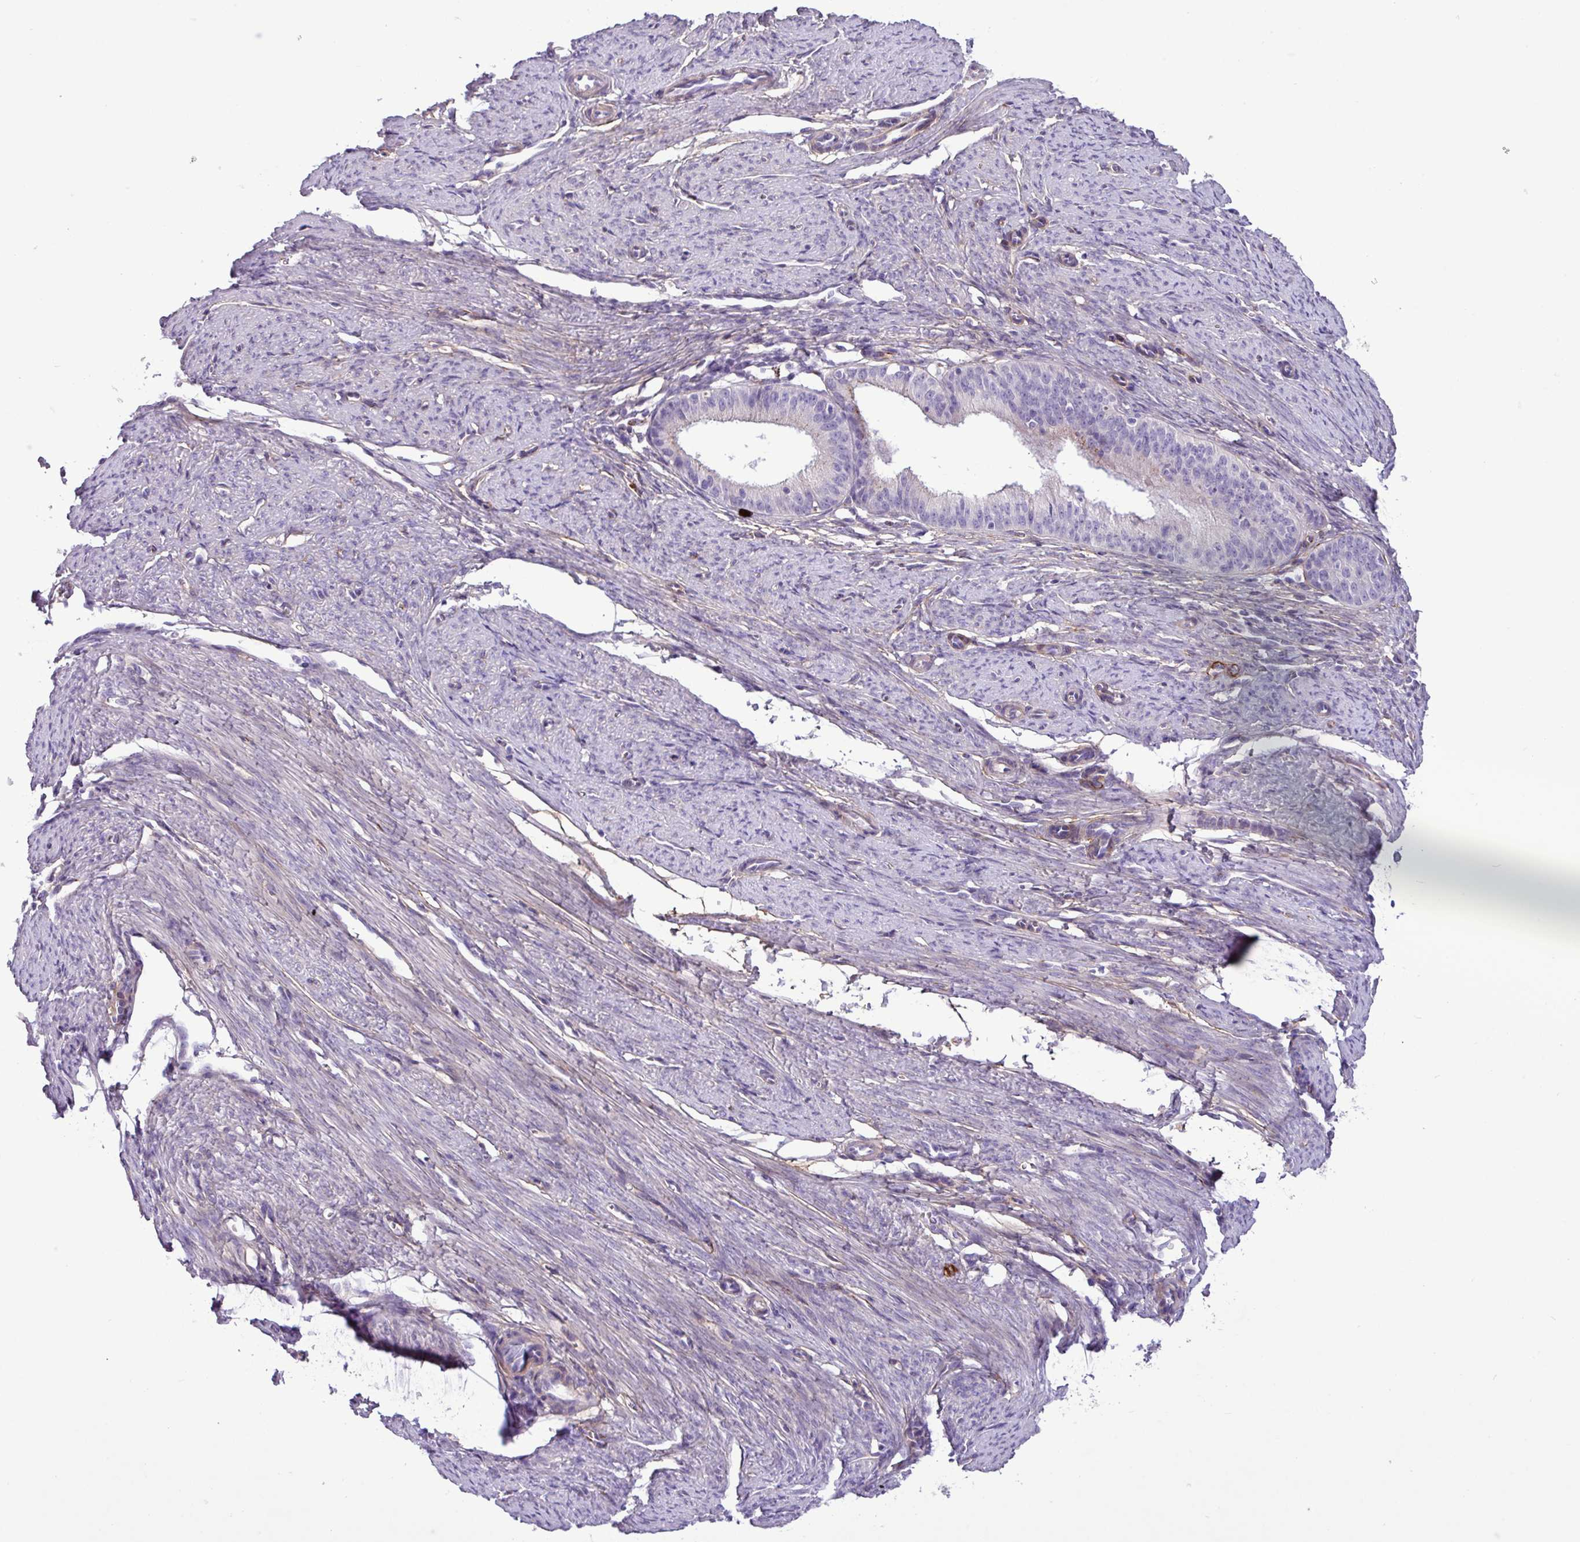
{"staining": {"intensity": "moderate", "quantity": "<25%", "location": "cytoplasmic/membranous"}, "tissue": "endometrial cancer", "cell_type": "Tumor cells", "image_type": "cancer", "snomed": [{"axis": "morphology", "description": "Adenocarcinoma, NOS"}, {"axis": "topography", "description": "Endometrium"}], "caption": "A low amount of moderate cytoplasmic/membranous expression is seen in approximately <25% of tumor cells in adenocarcinoma (endometrial) tissue.", "gene": "CD248", "patient": {"sex": "female", "age": 51}}